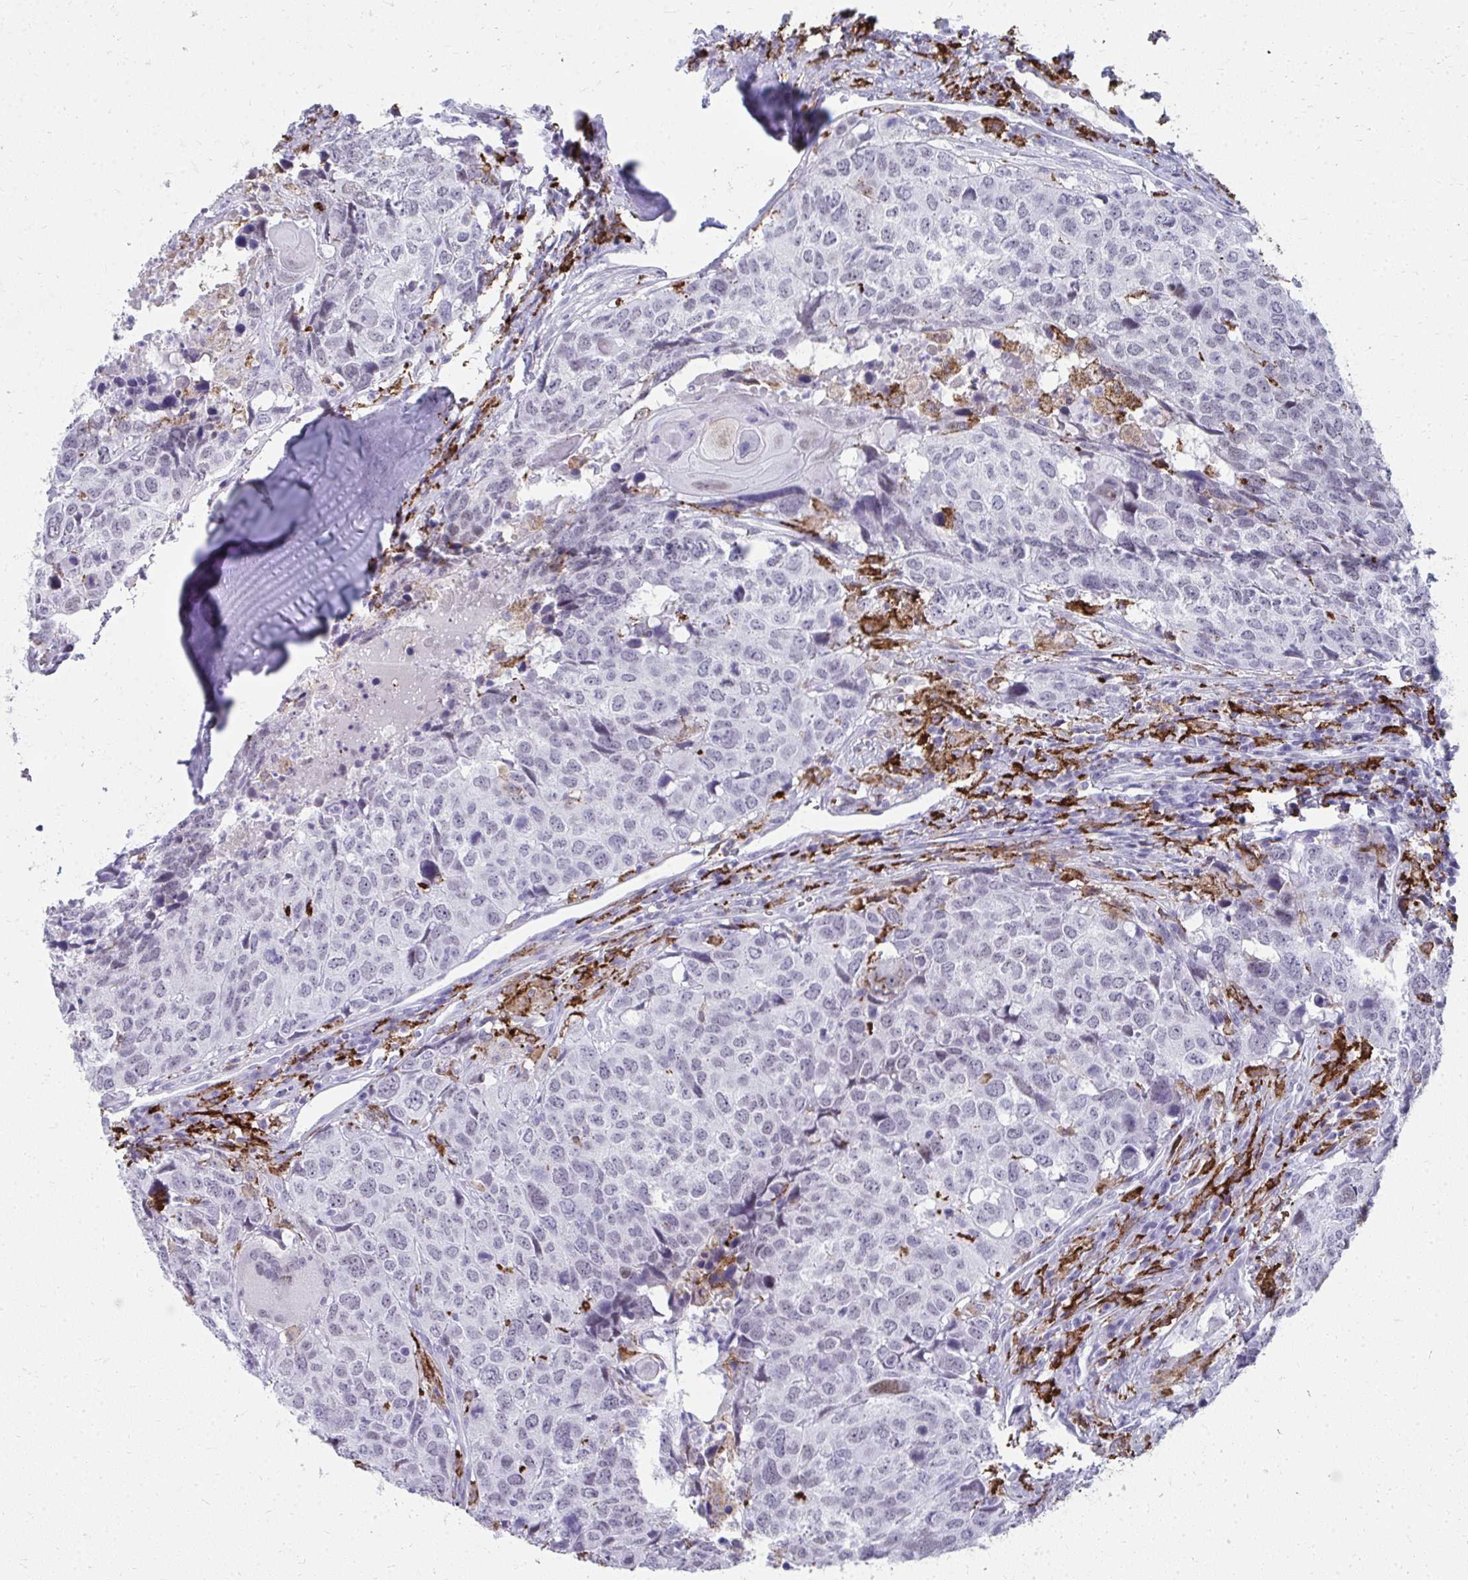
{"staining": {"intensity": "negative", "quantity": "none", "location": "none"}, "tissue": "head and neck cancer", "cell_type": "Tumor cells", "image_type": "cancer", "snomed": [{"axis": "morphology", "description": "Normal tissue, NOS"}, {"axis": "morphology", "description": "Squamous cell carcinoma, NOS"}, {"axis": "topography", "description": "Skeletal muscle"}, {"axis": "topography", "description": "Vascular tissue"}, {"axis": "topography", "description": "Peripheral nerve tissue"}, {"axis": "topography", "description": "Head-Neck"}], "caption": "Histopathology image shows no protein positivity in tumor cells of squamous cell carcinoma (head and neck) tissue.", "gene": "CD163", "patient": {"sex": "male", "age": 66}}